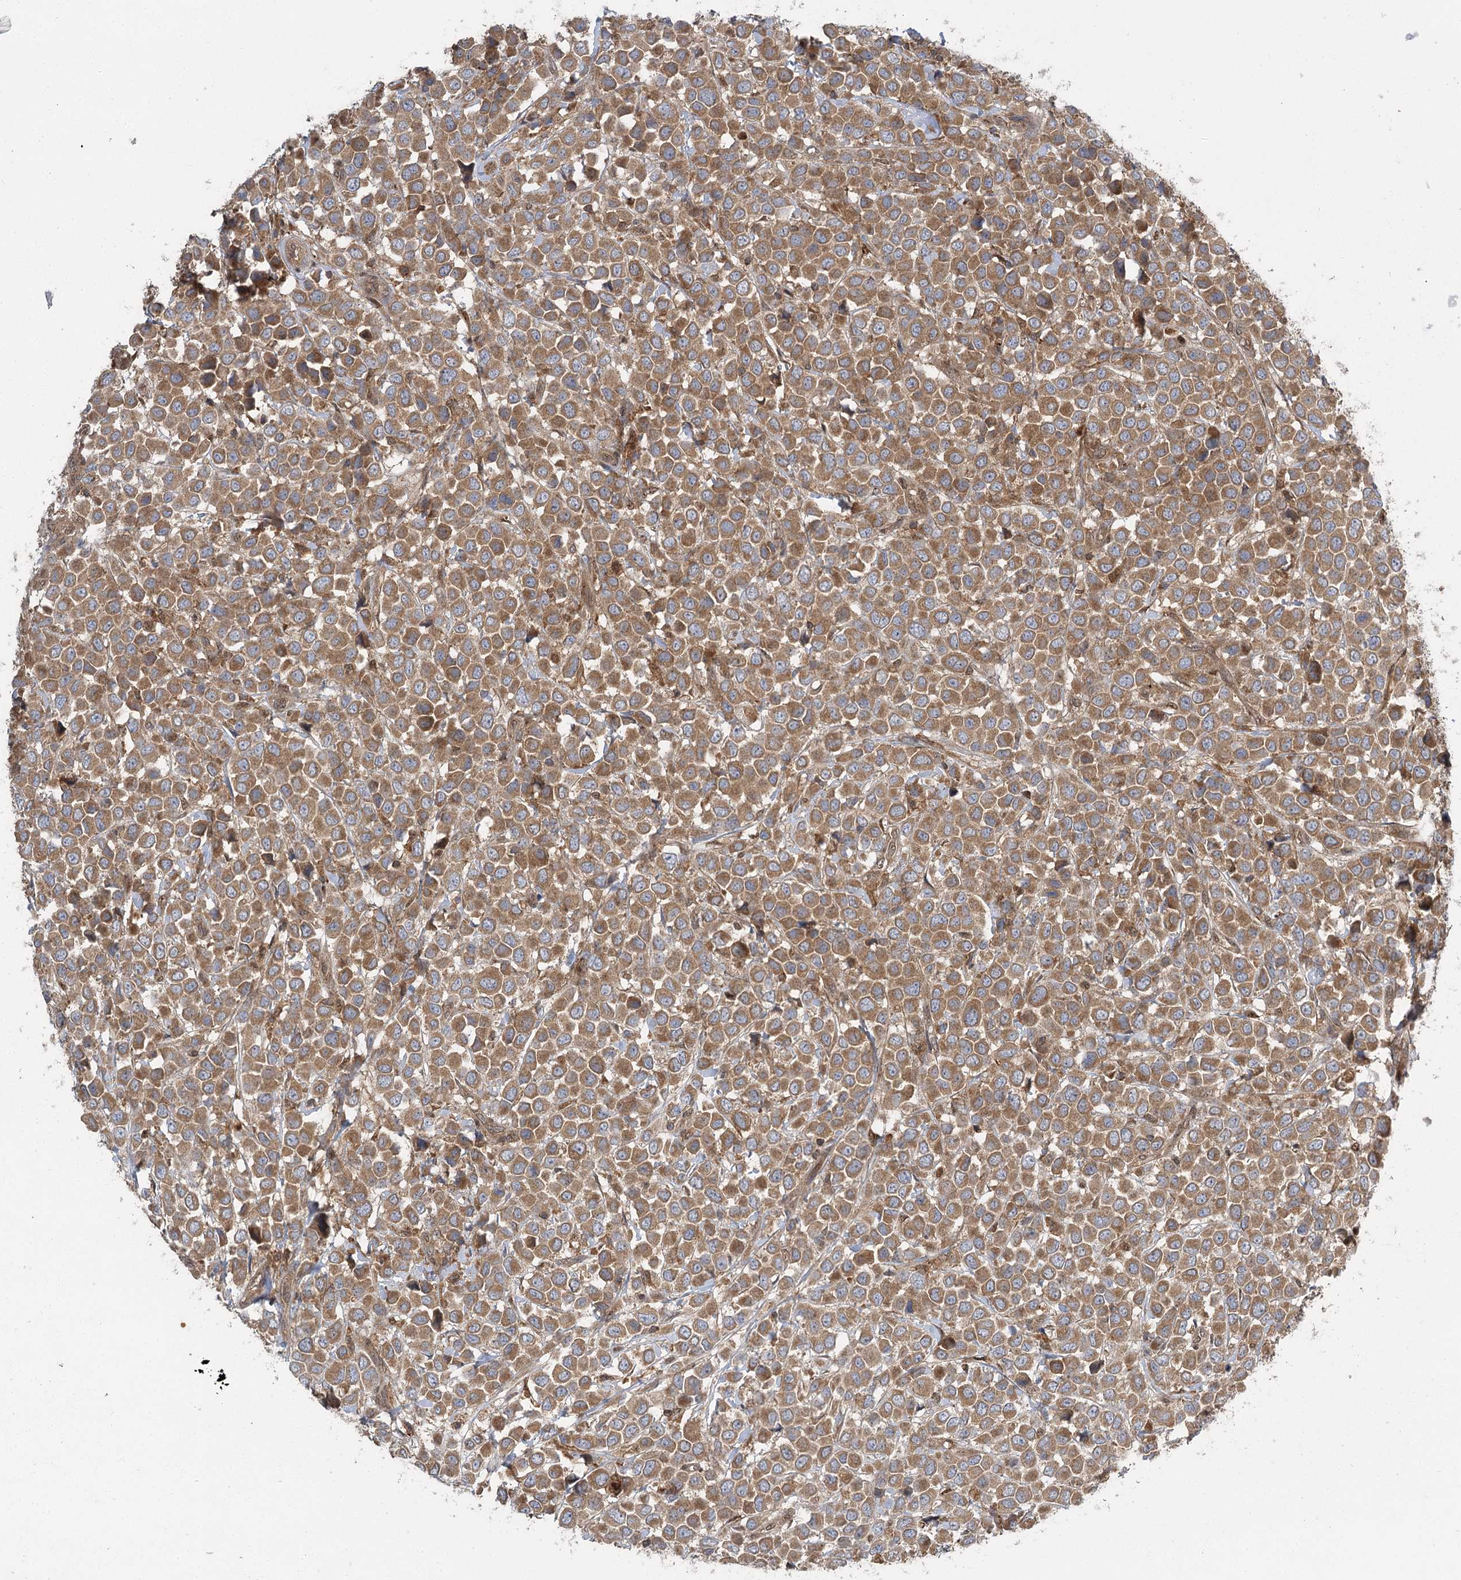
{"staining": {"intensity": "moderate", "quantity": ">75%", "location": "cytoplasmic/membranous"}, "tissue": "breast cancer", "cell_type": "Tumor cells", "image_type": "cancer", "snomed": [{"axis": "morphology", "description": "Duct carcinoma"}, {"axis": "topography", "description": "Breast"}], "caption": "The image demonstrates immunohistochemical staining of breast intraductal carcinoma. There is moderate cytoplasmic/membranous staining is present in about >75% of tumor cells.", "gene": "C12orf4", "patient": {"sex": "female", "age": 61}}